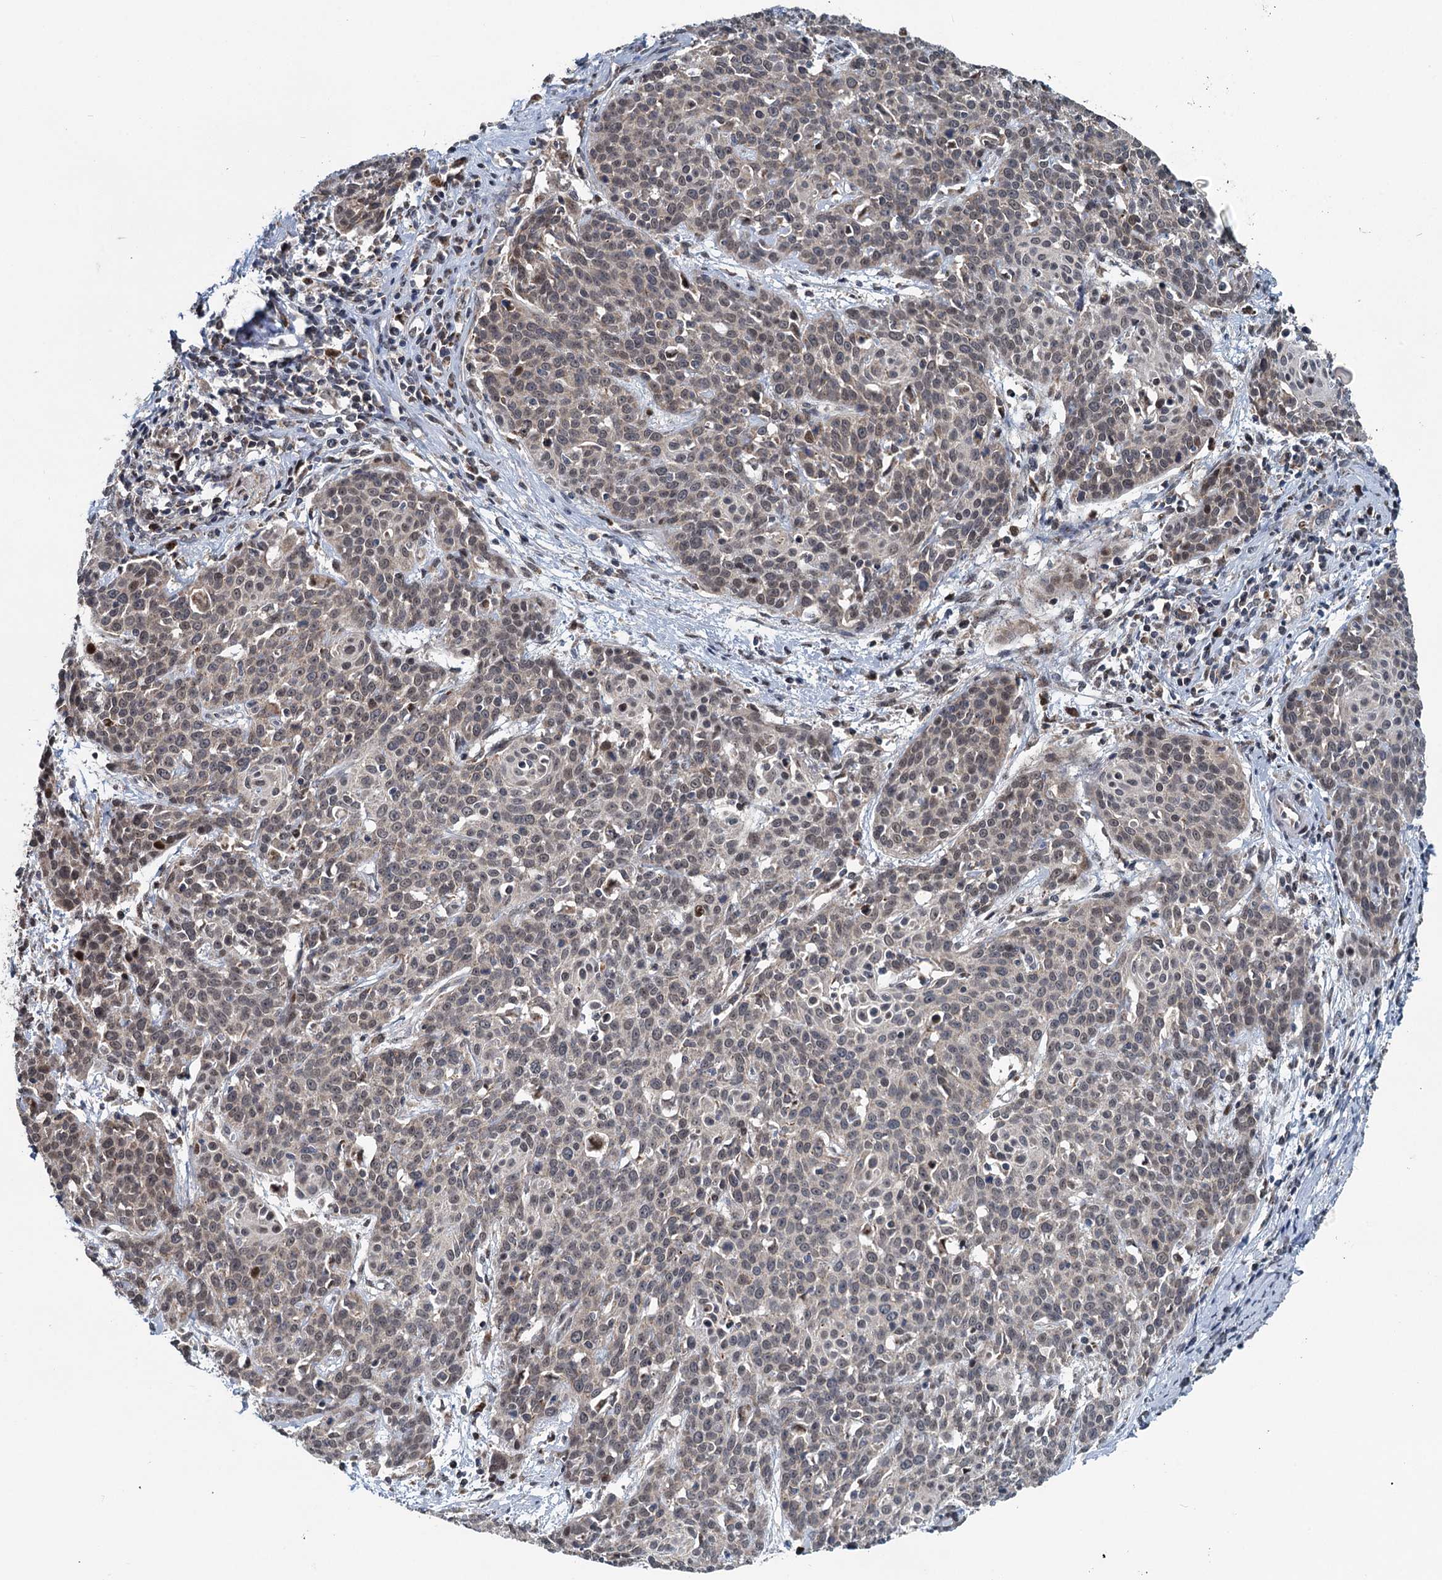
{"staining": {"intensity": "moderate", "quantity": "<25%", "location": "nuclear"}, "tissue": "cervical cancer", "cell_type": "Tumor cells", "image_type": "cancer", "snomed": [{"axis": "morphology", "description": "Squamous cell carcinoma, NOS"}, {"axis": "topography", "description": "Cervix"}], "caption": "This histopathology image exhibits immunohistochemistry staining of human squamous cell carcinoma (cervical), with low moderate nuclear staining in approximately <25% of tumor cells.", "gene": "RITA1", "patient": {"sex": "female", "age": 38}}